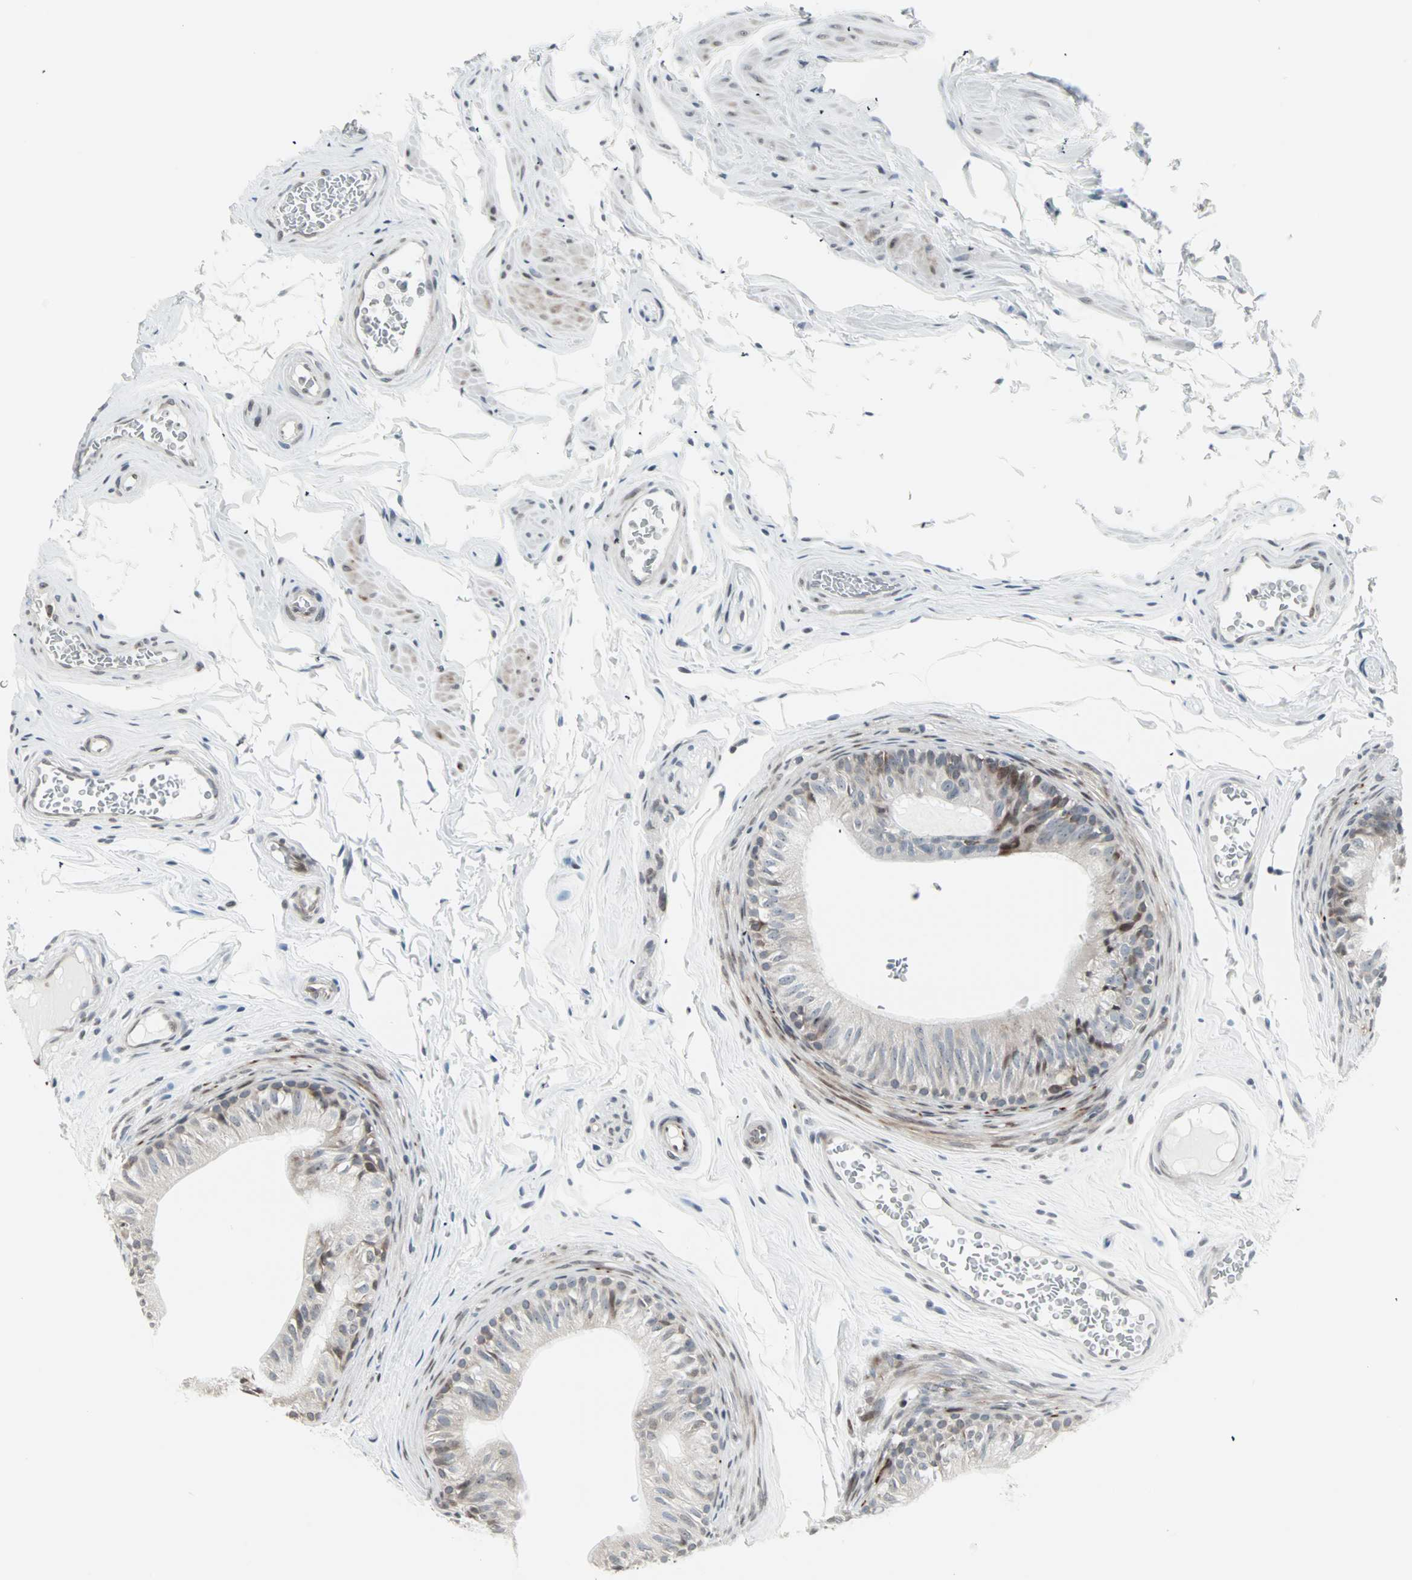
{"staining": {"intensity": "moderate", "quantity": "<25%", "location": "cytoplasmic/membranous,nuclear"}, "tissue": "epididymis", "cell_type": "Glandular cells", "image_type": "normal", "snomed": [{"axis": "morphology", "description": "Normal tissue, NOS"}, {"axis": "topography", "description": "Testis"}, {"axis": "topography", "description": "Epididymis"}], "caption": "IHC image of normal epididymis stained for a protein (brown), which exhibits low levels of moderate cytoplasmic/membranous,nuclear positivity in about <25% of glandular cells.", "gene": "CBLC", "patient": {"sex": "male", "age": 36}}